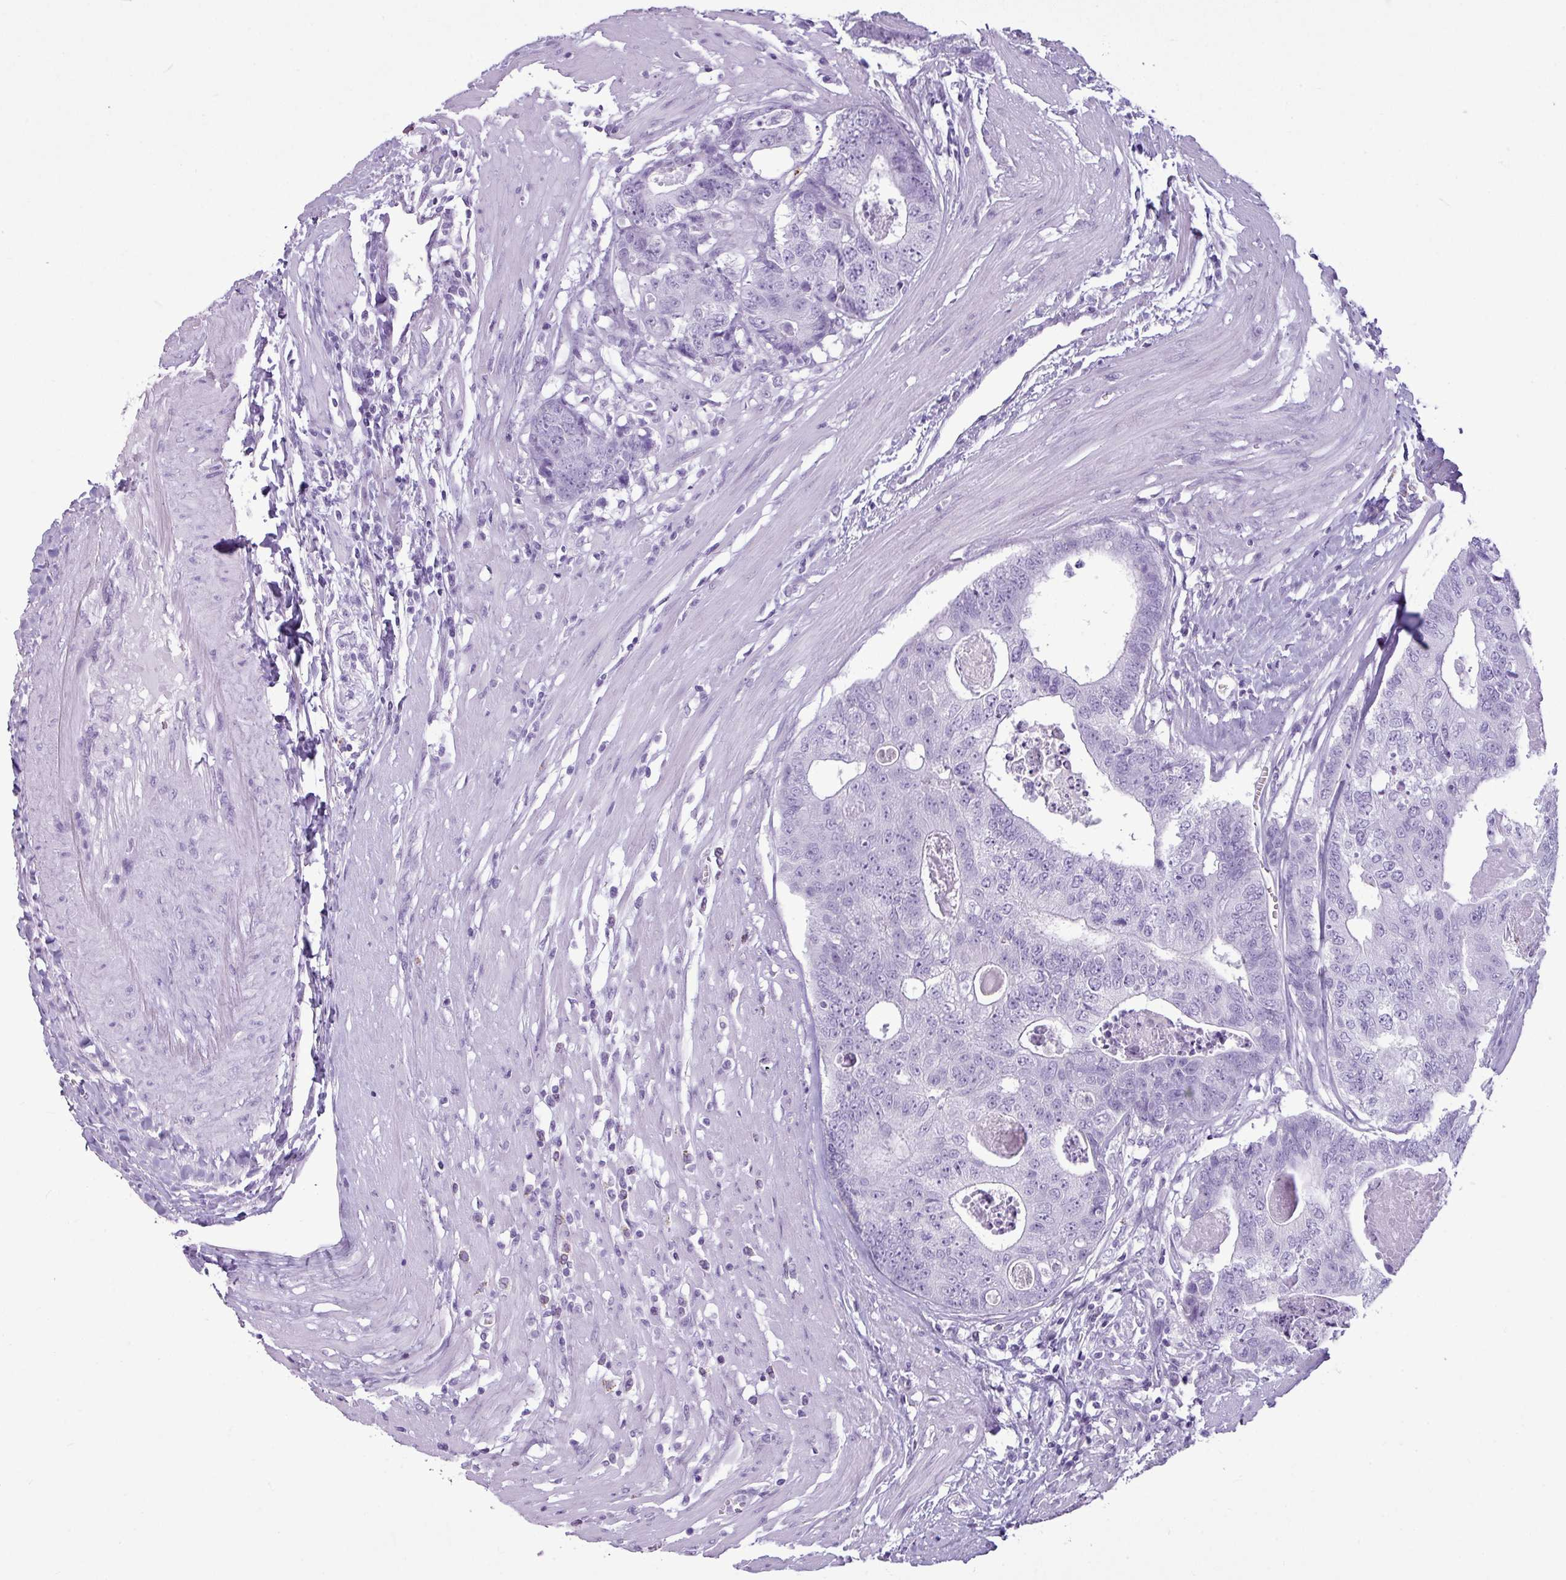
{"staining": {"intensity": "negative", "quantity": "none", "location": "none"}, "tissue": "colorectal cancer", "cell_type": "Tumor cells", "image_type": "cancer", "snomed": [{"axis": "morphology", "description": "Adenocarcinoma, NOS"}, {"axis": "topography", "description": "Colon"}], "caption": "This is an IHC micrograph of adenocarcinoma (colorectal). There is no positivity in tumor cells.", "gene": "AMY1B", "patient": {"sex": "female", "age": 67}}